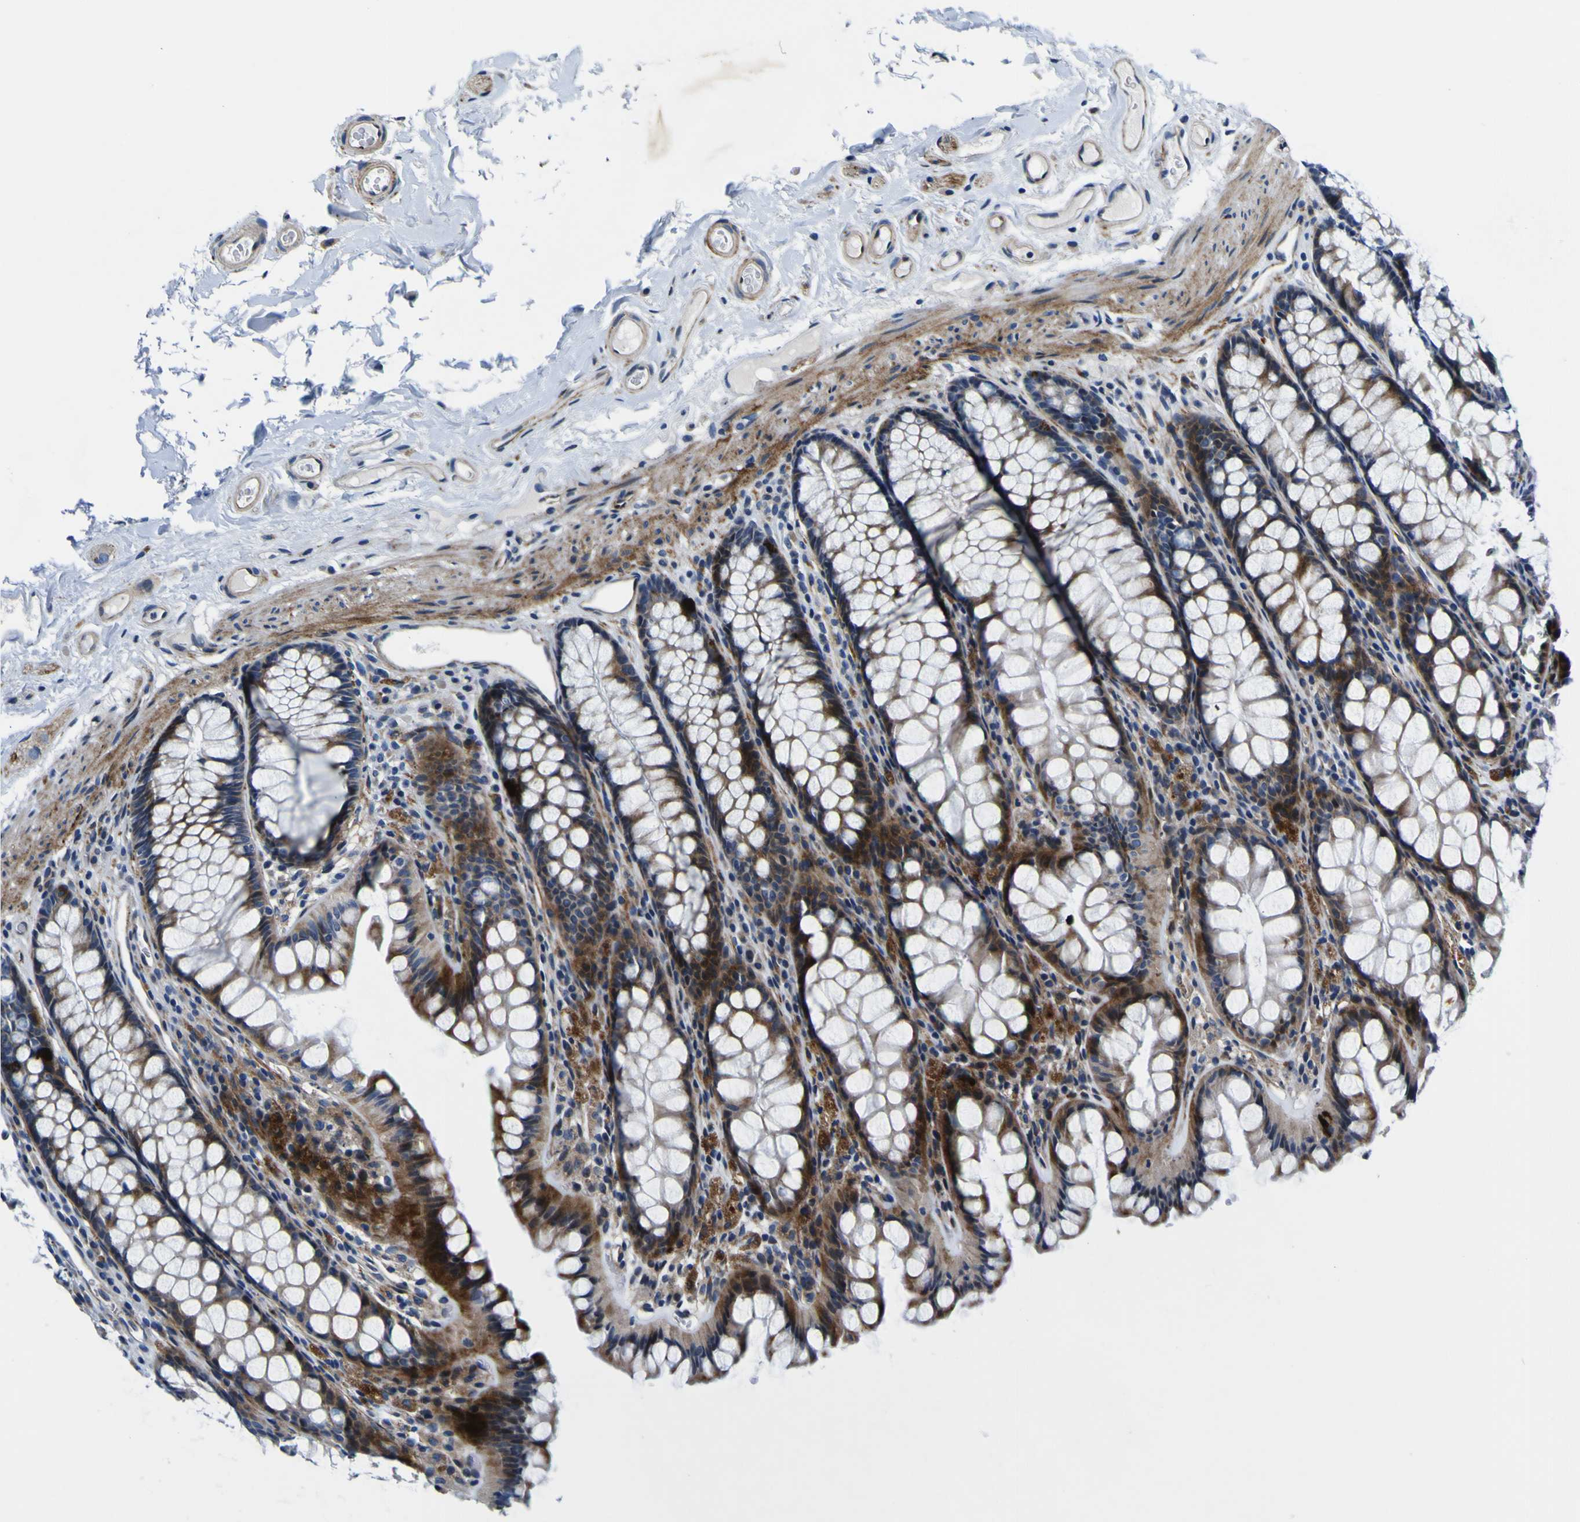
{"staining": {"intensity": "moderate", "quantity": ">75%", "location": "cytoplasmic/membranous"}, "tissue": "colon", "cell_type": "Endothelial cells", "image_type": "normal", "snomed": [{"axis": "morphology", "description": "Normal tissue, NOS"}, {"axis": "topography", "description": "Colon"}], "caption": "Normal colon was stained to show a protein in brown. There is medium levels of moderate cytoplasmic/membranous staining in approximately >75% of endothelial cells. The protein is shown in brown color, while the nuclei are stained blue.", "gene": "AGAP3", "patient": {"sex": "female", "age": 55}}